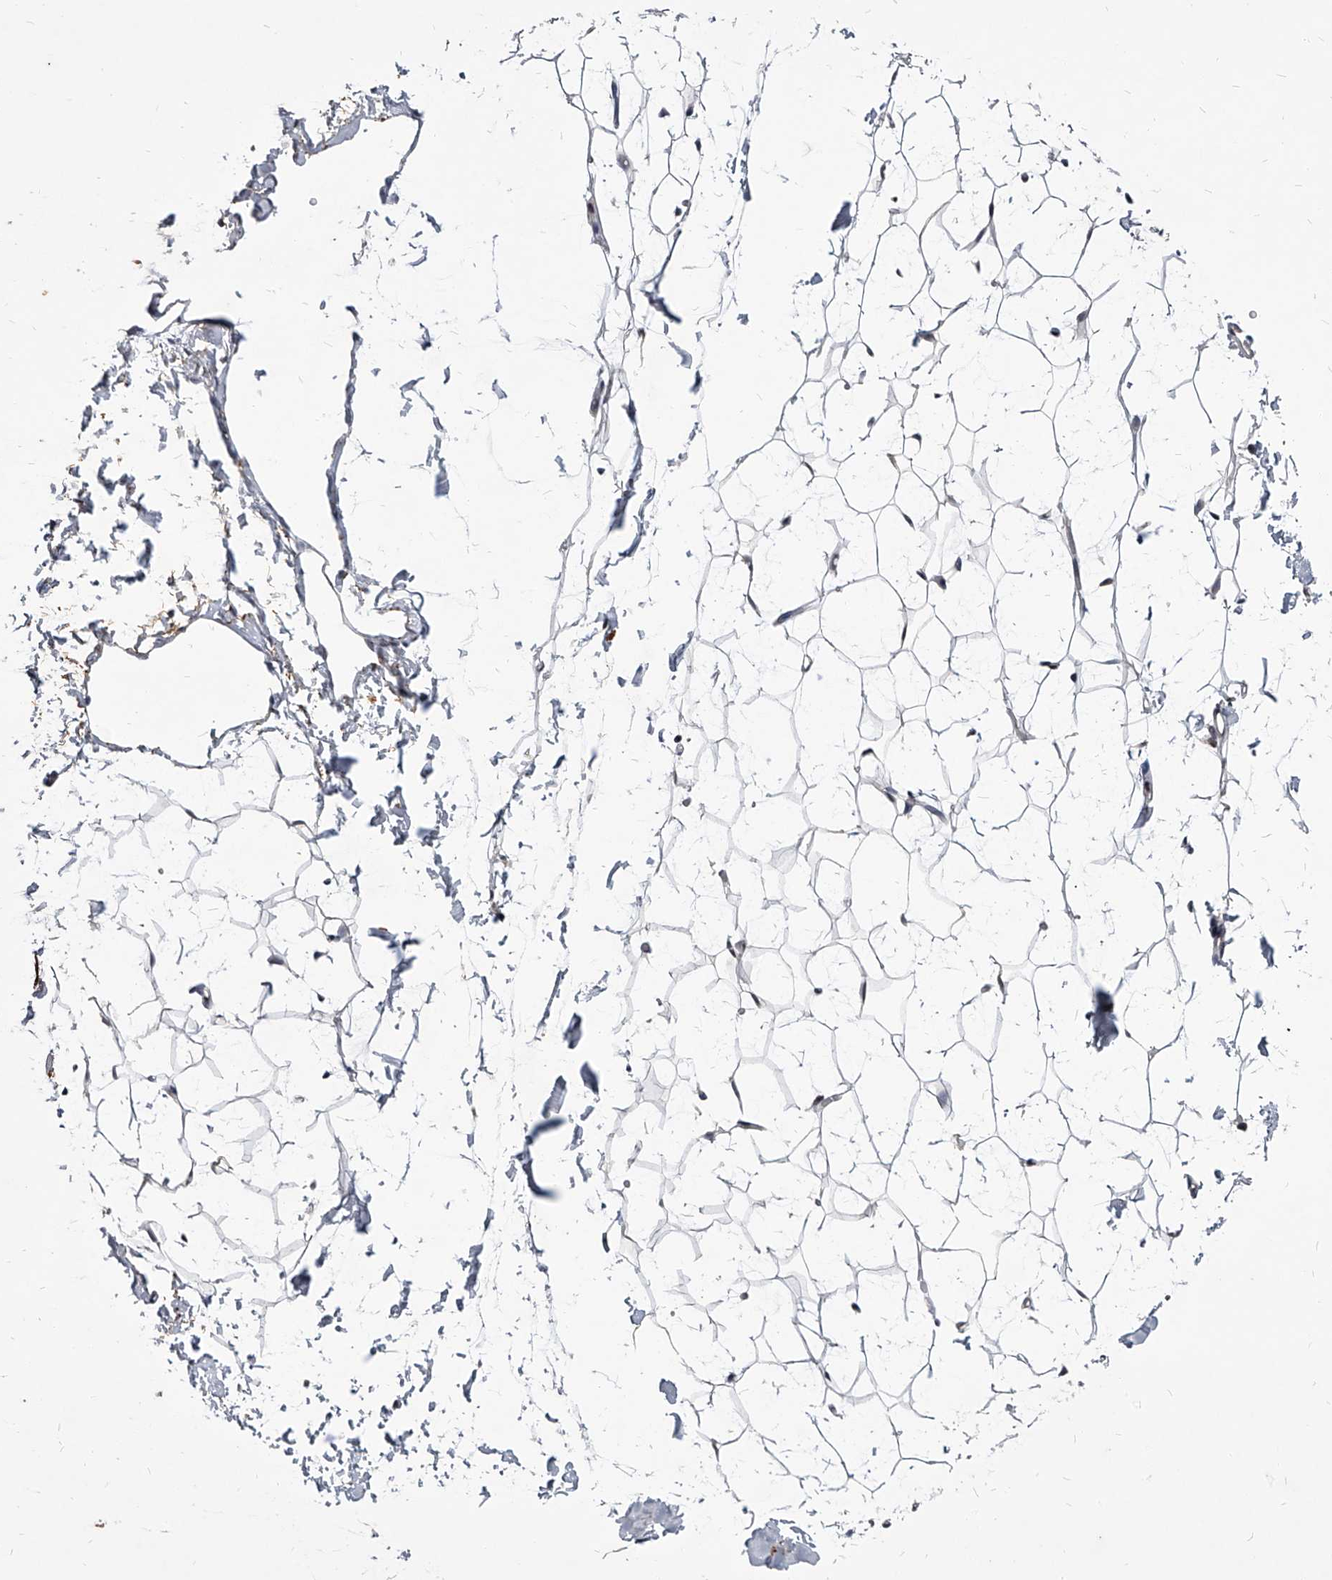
{"staining": {"intensity": "moderate", "quantity": "<25%", "location": "nuclear"}, "tissue": "adipose tissue", "cell_type": "Adipocytes", "image_type": "normal", "snomed": [{"axis": "morphology", "description": "Normal tissue, NOS"}, {"axis": "topography", "description": "Breast"}], "caption": "Approximately <25% of adipocytes in benign human adipose tissue display moderate nuclear protein staining as visualized by brown immunohistochemical staining.", "gene": "PPIL4", "patient": {"sex": "female", "age": 23}}